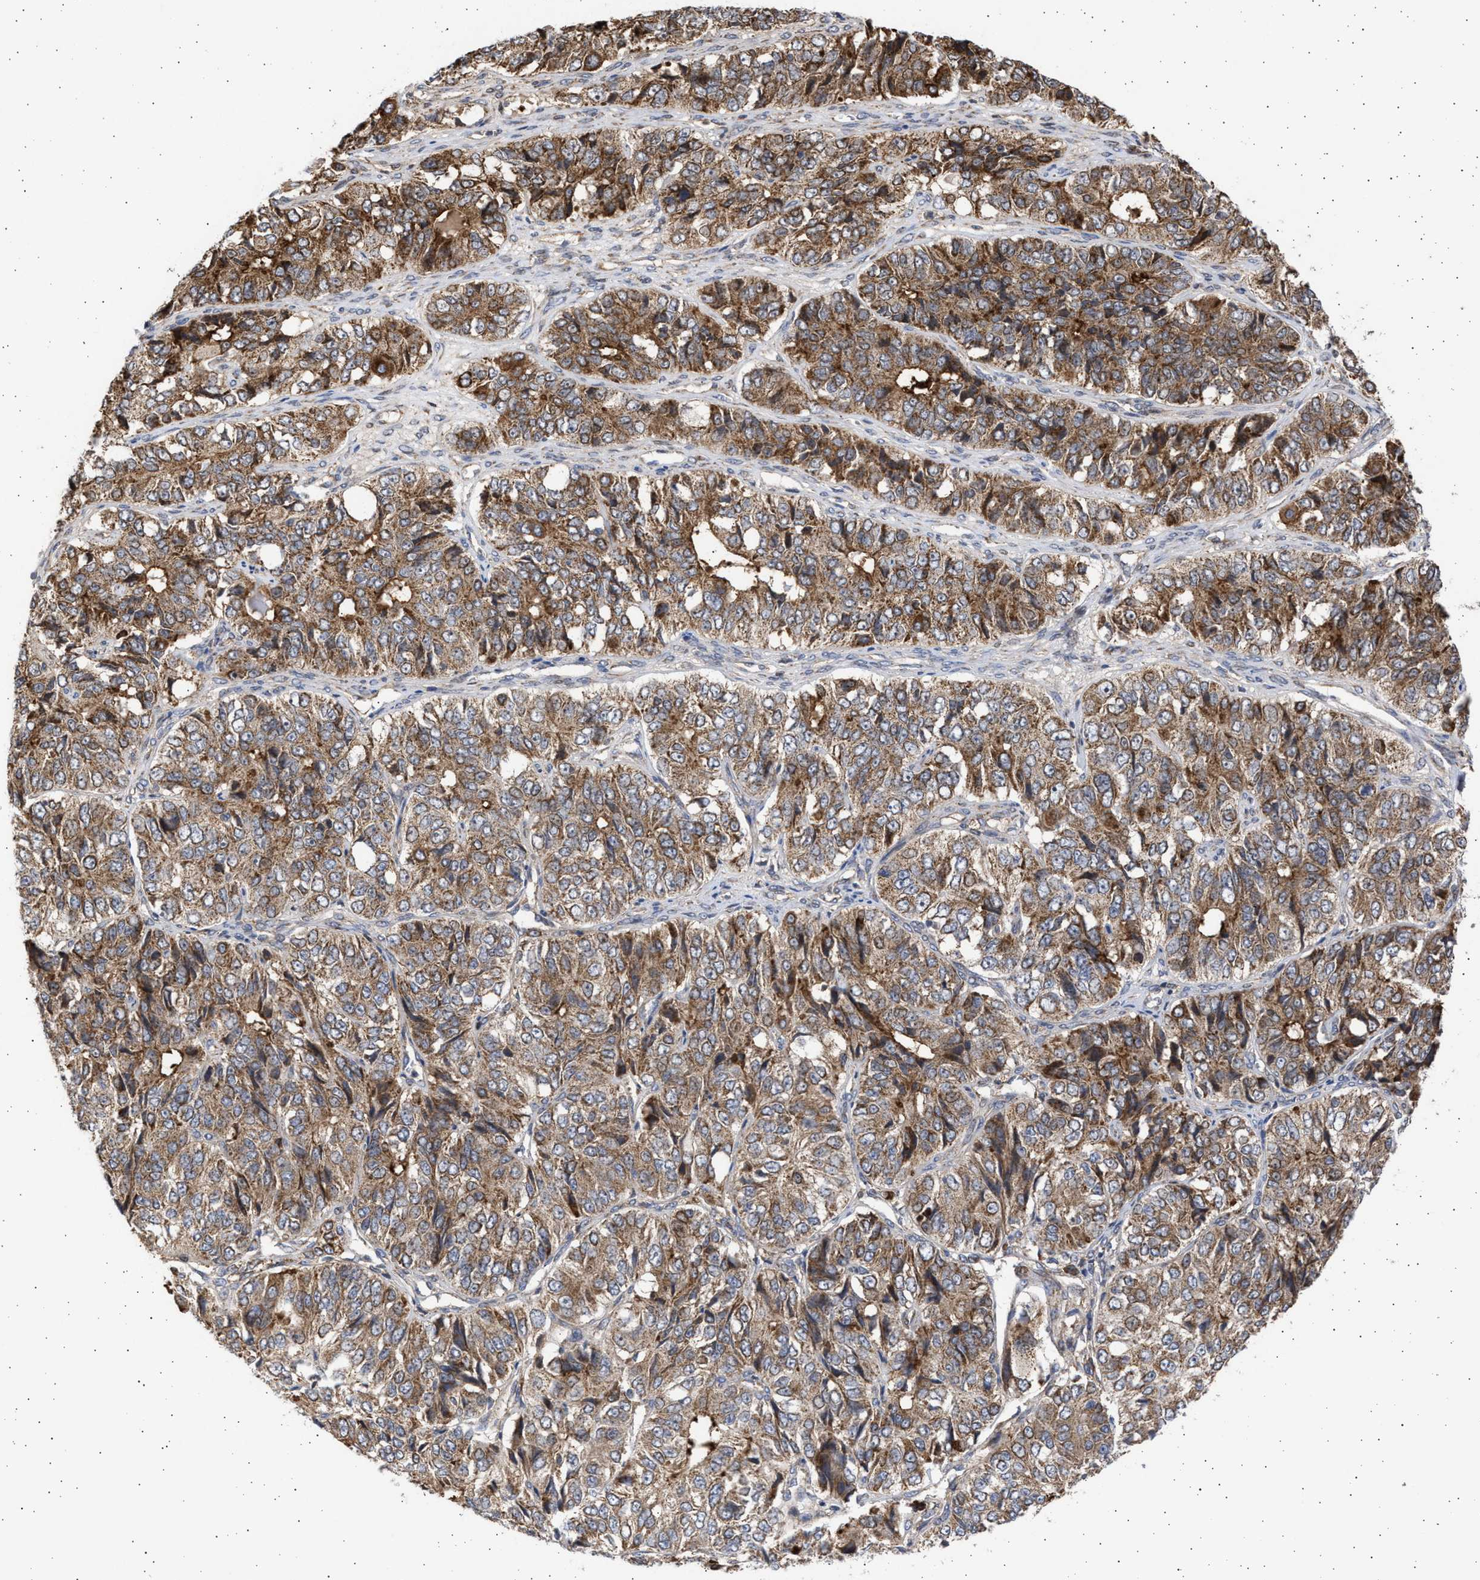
{"staining": {"intensity": "strong", "quantity": ">75%", "location": "cytoplasmic/membranous"}, "tissue": "ovarian cancer", "cell_type": "Tumor cells", "image_type": "cancer", "snomed": [{"axis": "morphology", "description": "Carcinoma, endometroid"}, {"axis": "topography", "description": "Ovary"}], "caption": "The image displays immunohistochemical staining of endometroid carcinoma (ovarian). There is strong cytoplasmic/membranous staining is identified in approximately >75% of tumor cells. Using DAB (3,3'-diaminobenzidine) (brown) and hematoxylin (blue) stains, captured at high magnification using brightfield microscopy.", "gene": "TTC19", "patient": {"sex": "female", "age": 51}}